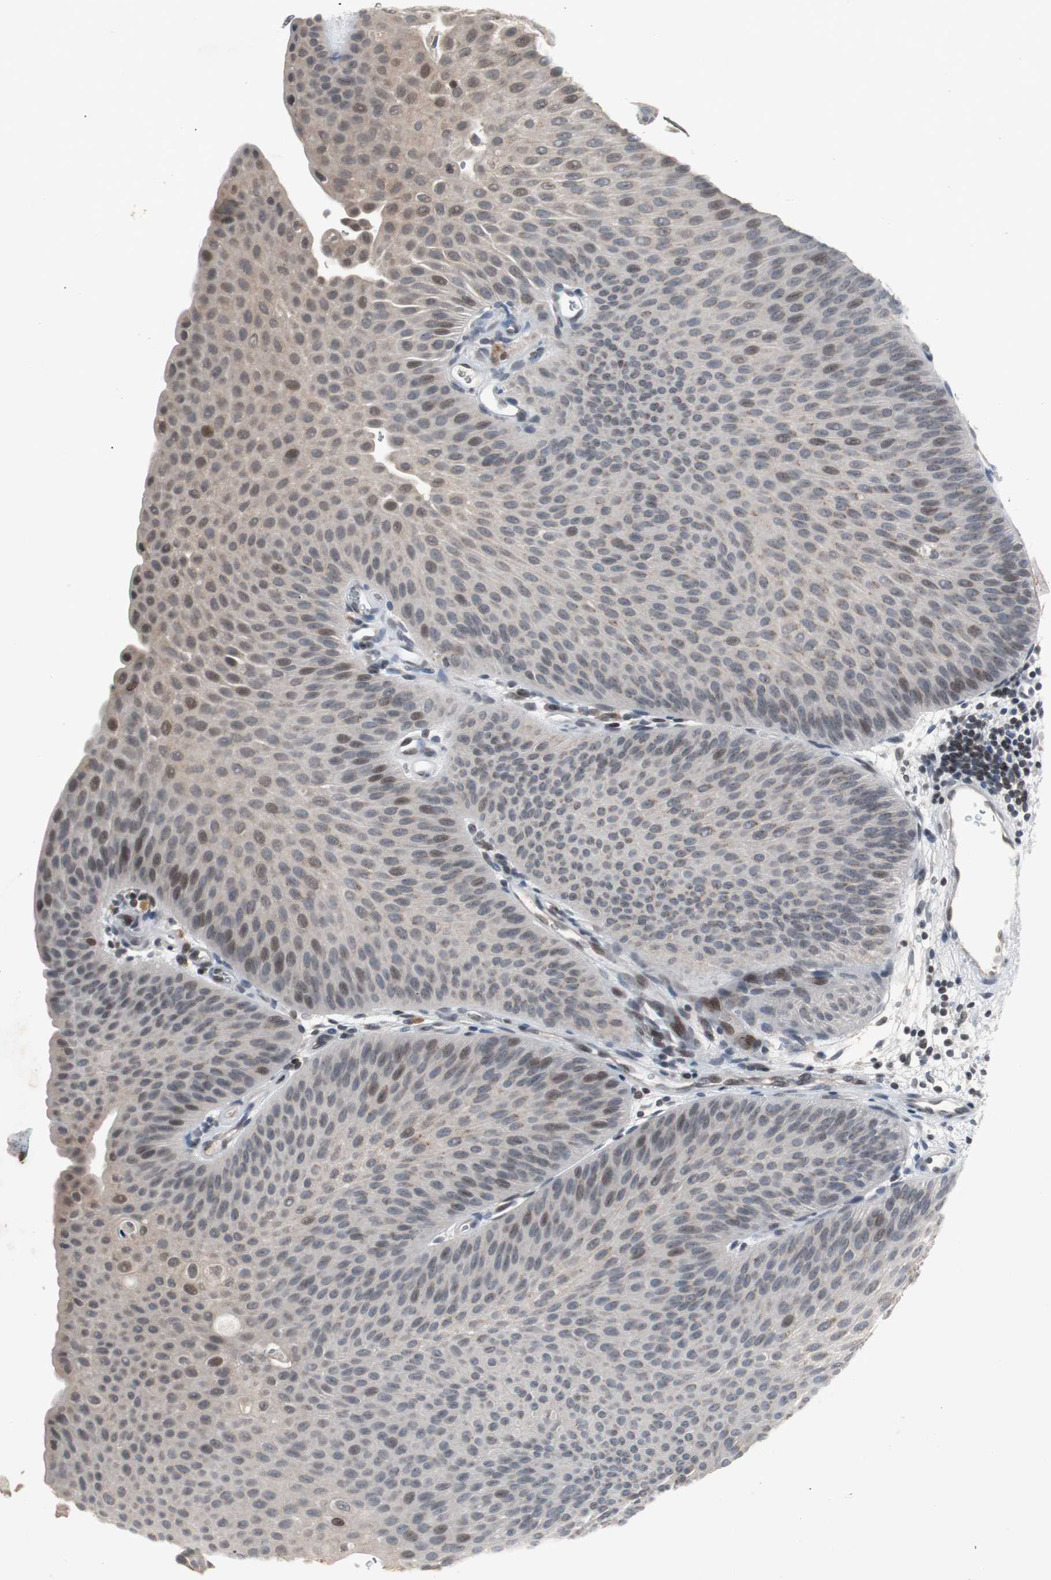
{"staining": {"intensity": "moderate", "quantity": "<25%", "location": "nuclear"}, "tissue": "urothelial cancer", "cell_type": "Tumor cells", "image_type": "cancer", "snomed": [{"axis": "morphology", "description": "Urothelial carcinoma, Low grade"}, {"axis": "topography", "description": "Urinary bladder"}], "caption": "Immunohistochemistry (IHC) photomicrograph of urothelial carcinoma (low-grade) stained for a protein (brown), which shows low levels of moderate nuclear expression in about <25% of tumor cells.", "gene": "ZNF396", "patient": {"sex": "female", "age": 60}}